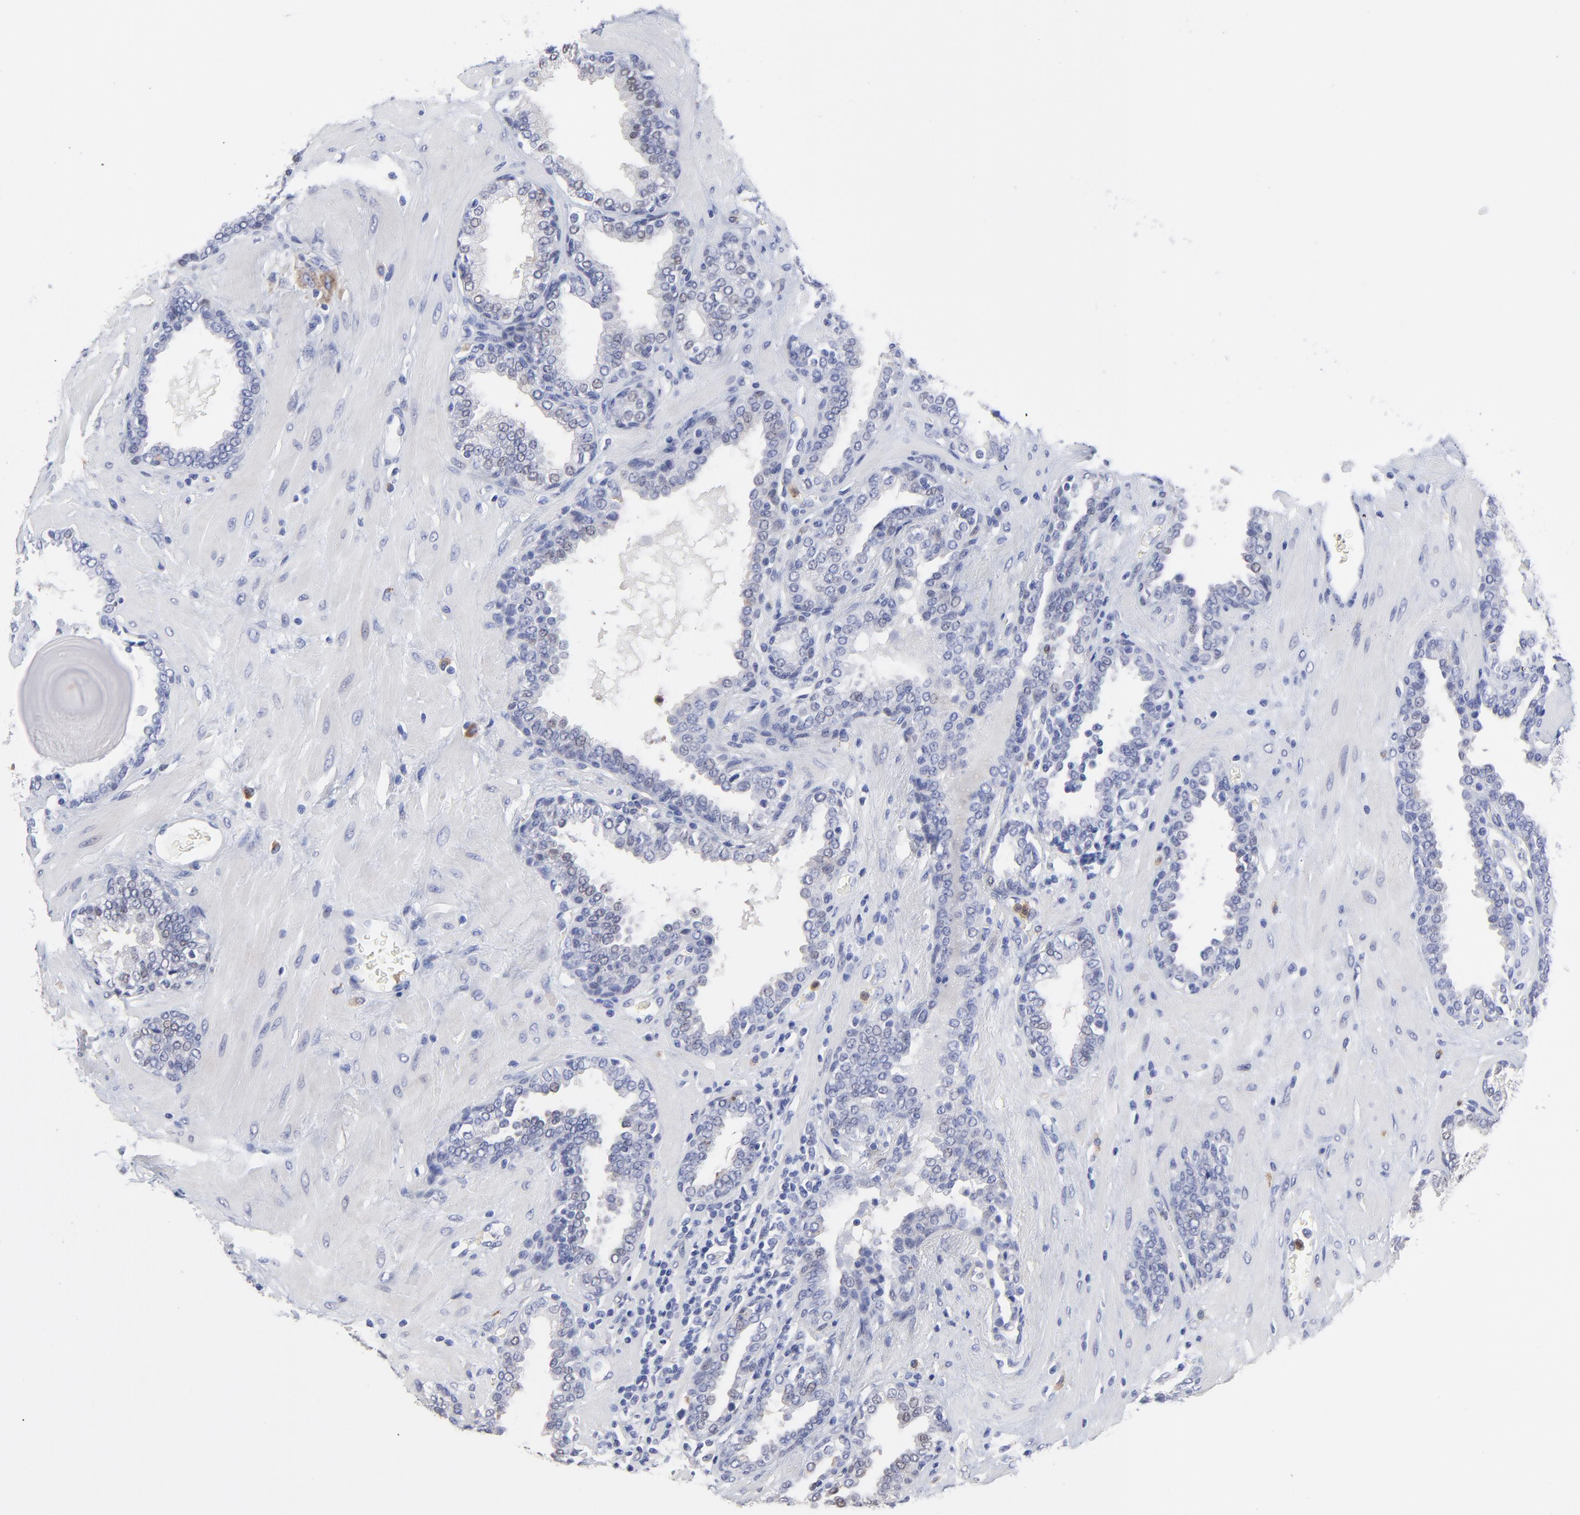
{"staining": {"intensity": "weak", "quantity": "25%-75%", "location": "cytoplasmic/membranous"}, "tissue": "prostate", "cell_type": "Glandular cells", "image_type": "normal", "snomed": [{"axis": "morphology", "description": "Normal tissue, NOS"}, {"axis": "topography", "description": "Prostate"}], "caption": "Brown immunohistochemical staining in benign prostate demonstrates weak cytoplasmic/membranous staining in approximately 25%-75% of glandular cells.", "gene": "SMARCA1", "patient": {"sex": "male", "age": 51}}